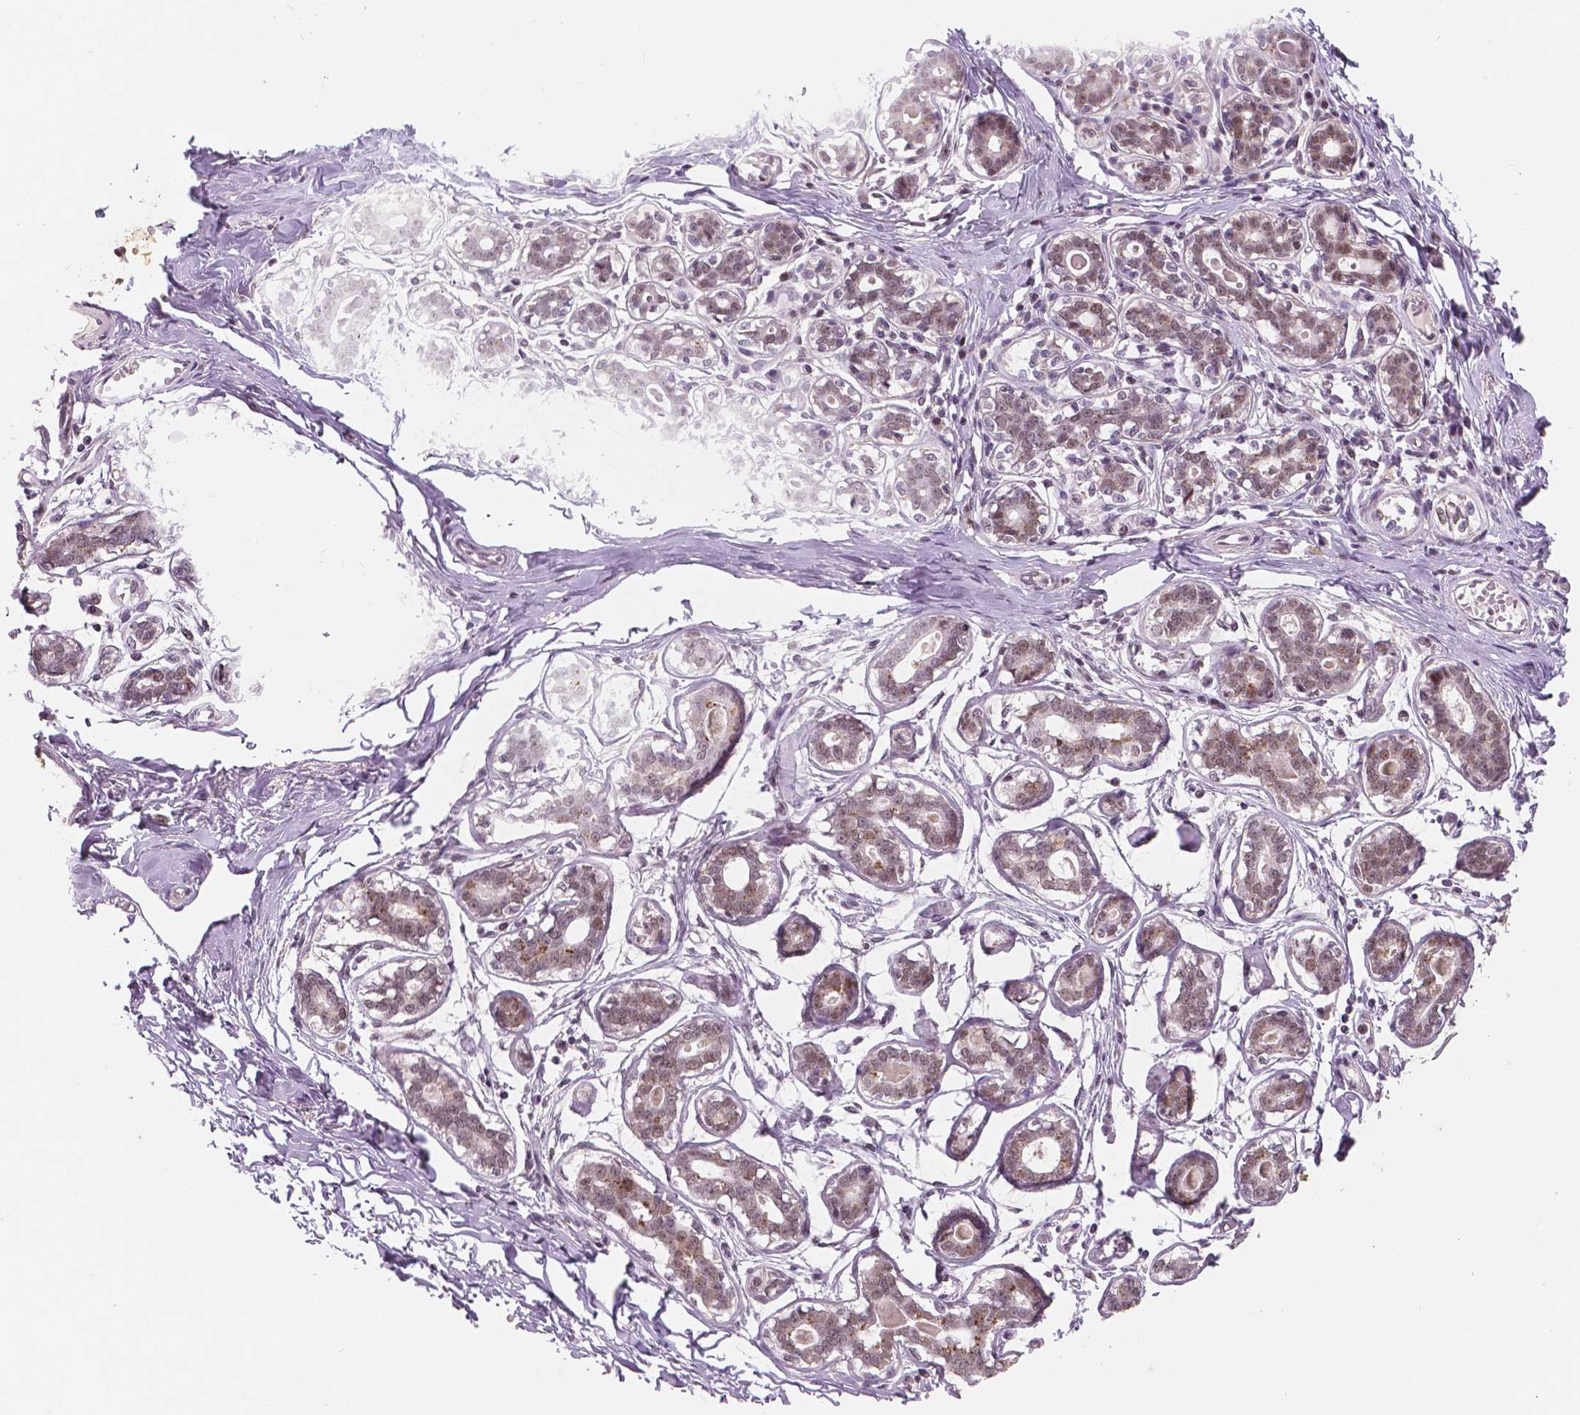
{"staining": {"intensity": "negative", "quantity": "none", "location": "none"}, "tissue": "breast", "cell_type": "Adipocytes", "image_type": "normal", "snomed": [{"axis": "morphology", "description": "Normal tissue, NOS"}, {"axis": "topography", "description": "Skin"}, {"axis": "topography", "description": "Breast"}], "caption": "Immunohistochemistry histopathology image of normal human breast stained for a protein (brown), which demonstrates no expression in adipocytes. Nuclei are stained in blue.", "gene": "NSD2", "patient": {"sex": "female", "age": 43}}